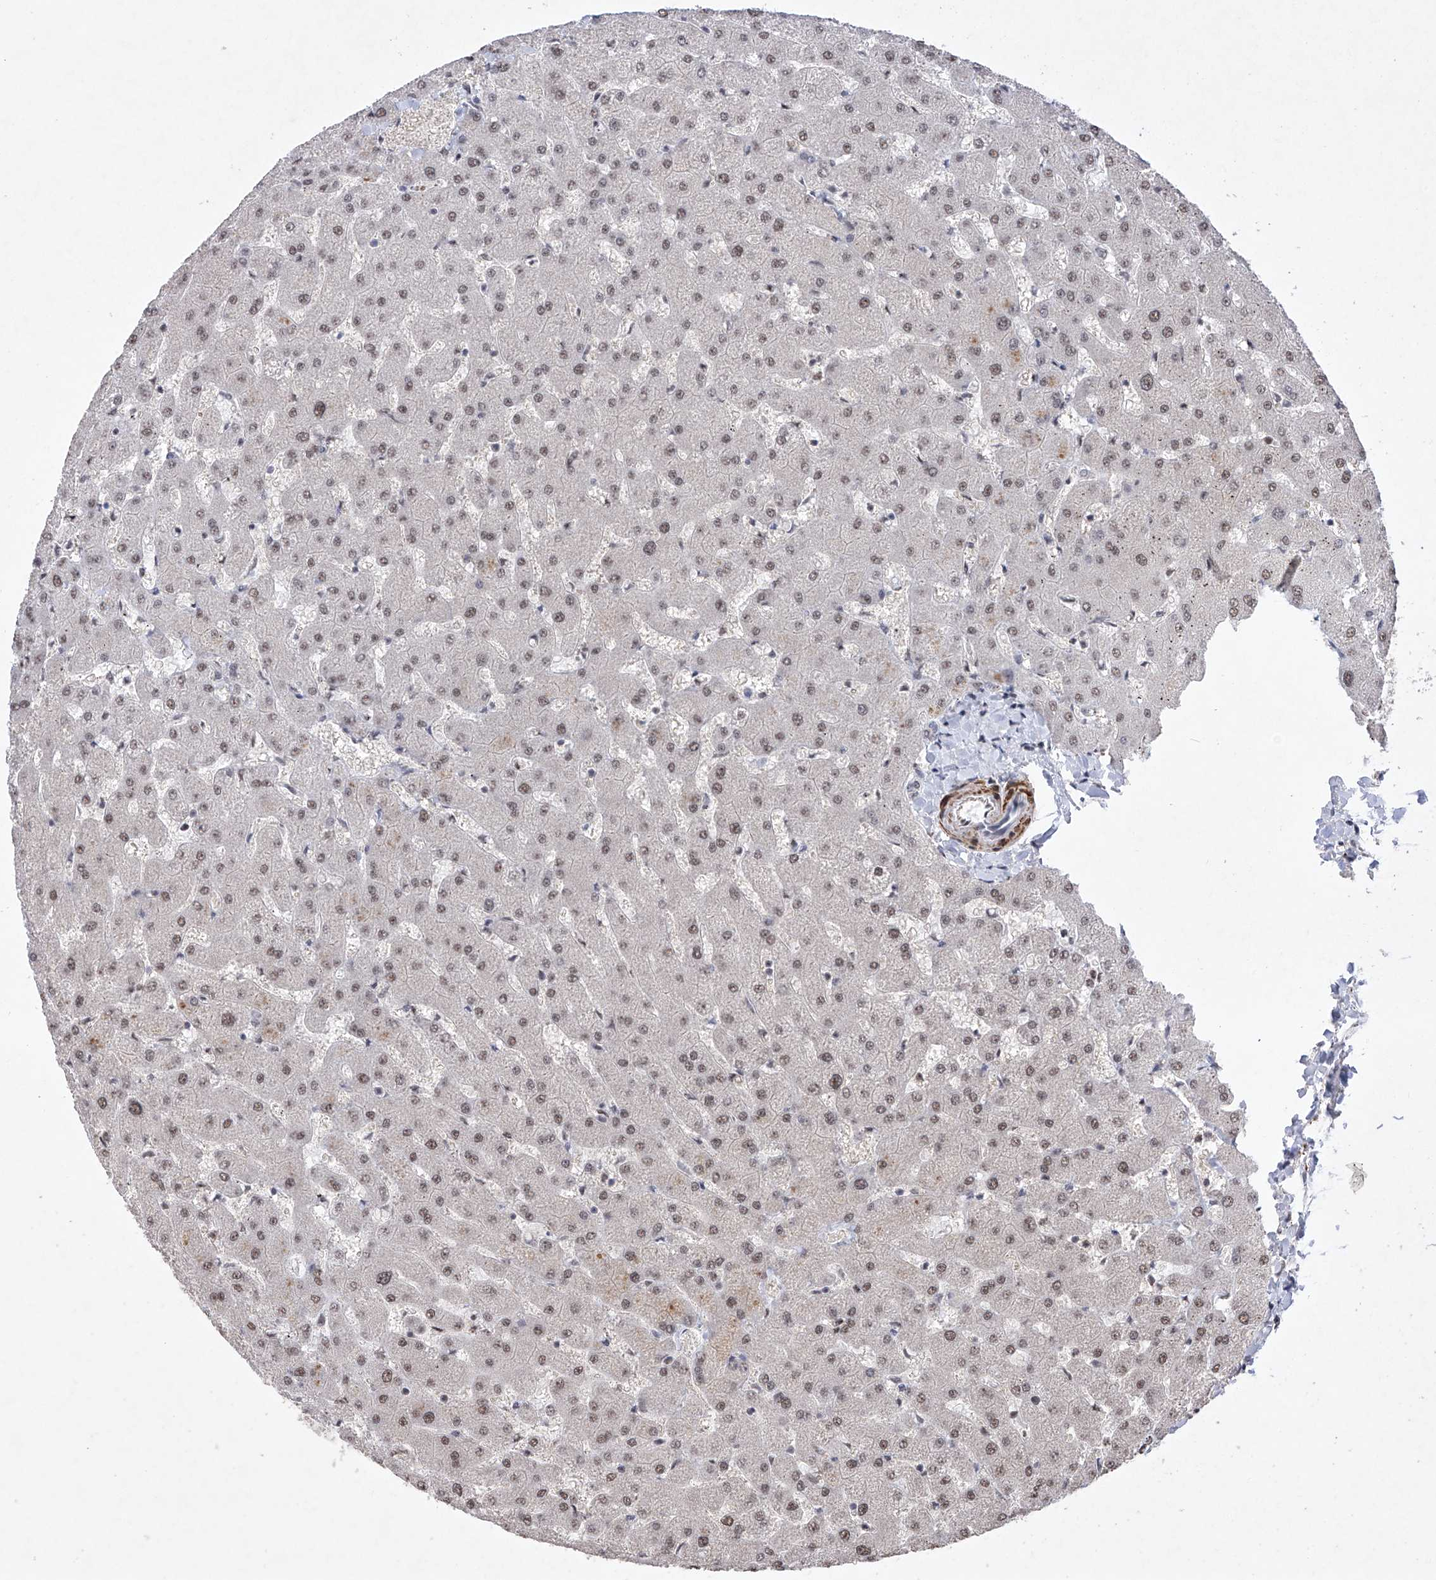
{"staining": {"intensity": "negative", "quantity": "none", "location": "none"}, "tissue": "liver", "cell_type": "Cholangiocytes", "image_type": "normal", "snomed": [{"axis": "morphology", "description": "Normal tissue, NOS"}, {"axis": "topography", "description": "Liver"}], "caption": "Immunohistochemical staining of normal human liver displays no significant expression in cholangiocytes. Nuclei are stained in blue.", "gene": "NFATC4", "patient": {"sex": "female", "age": 63}}